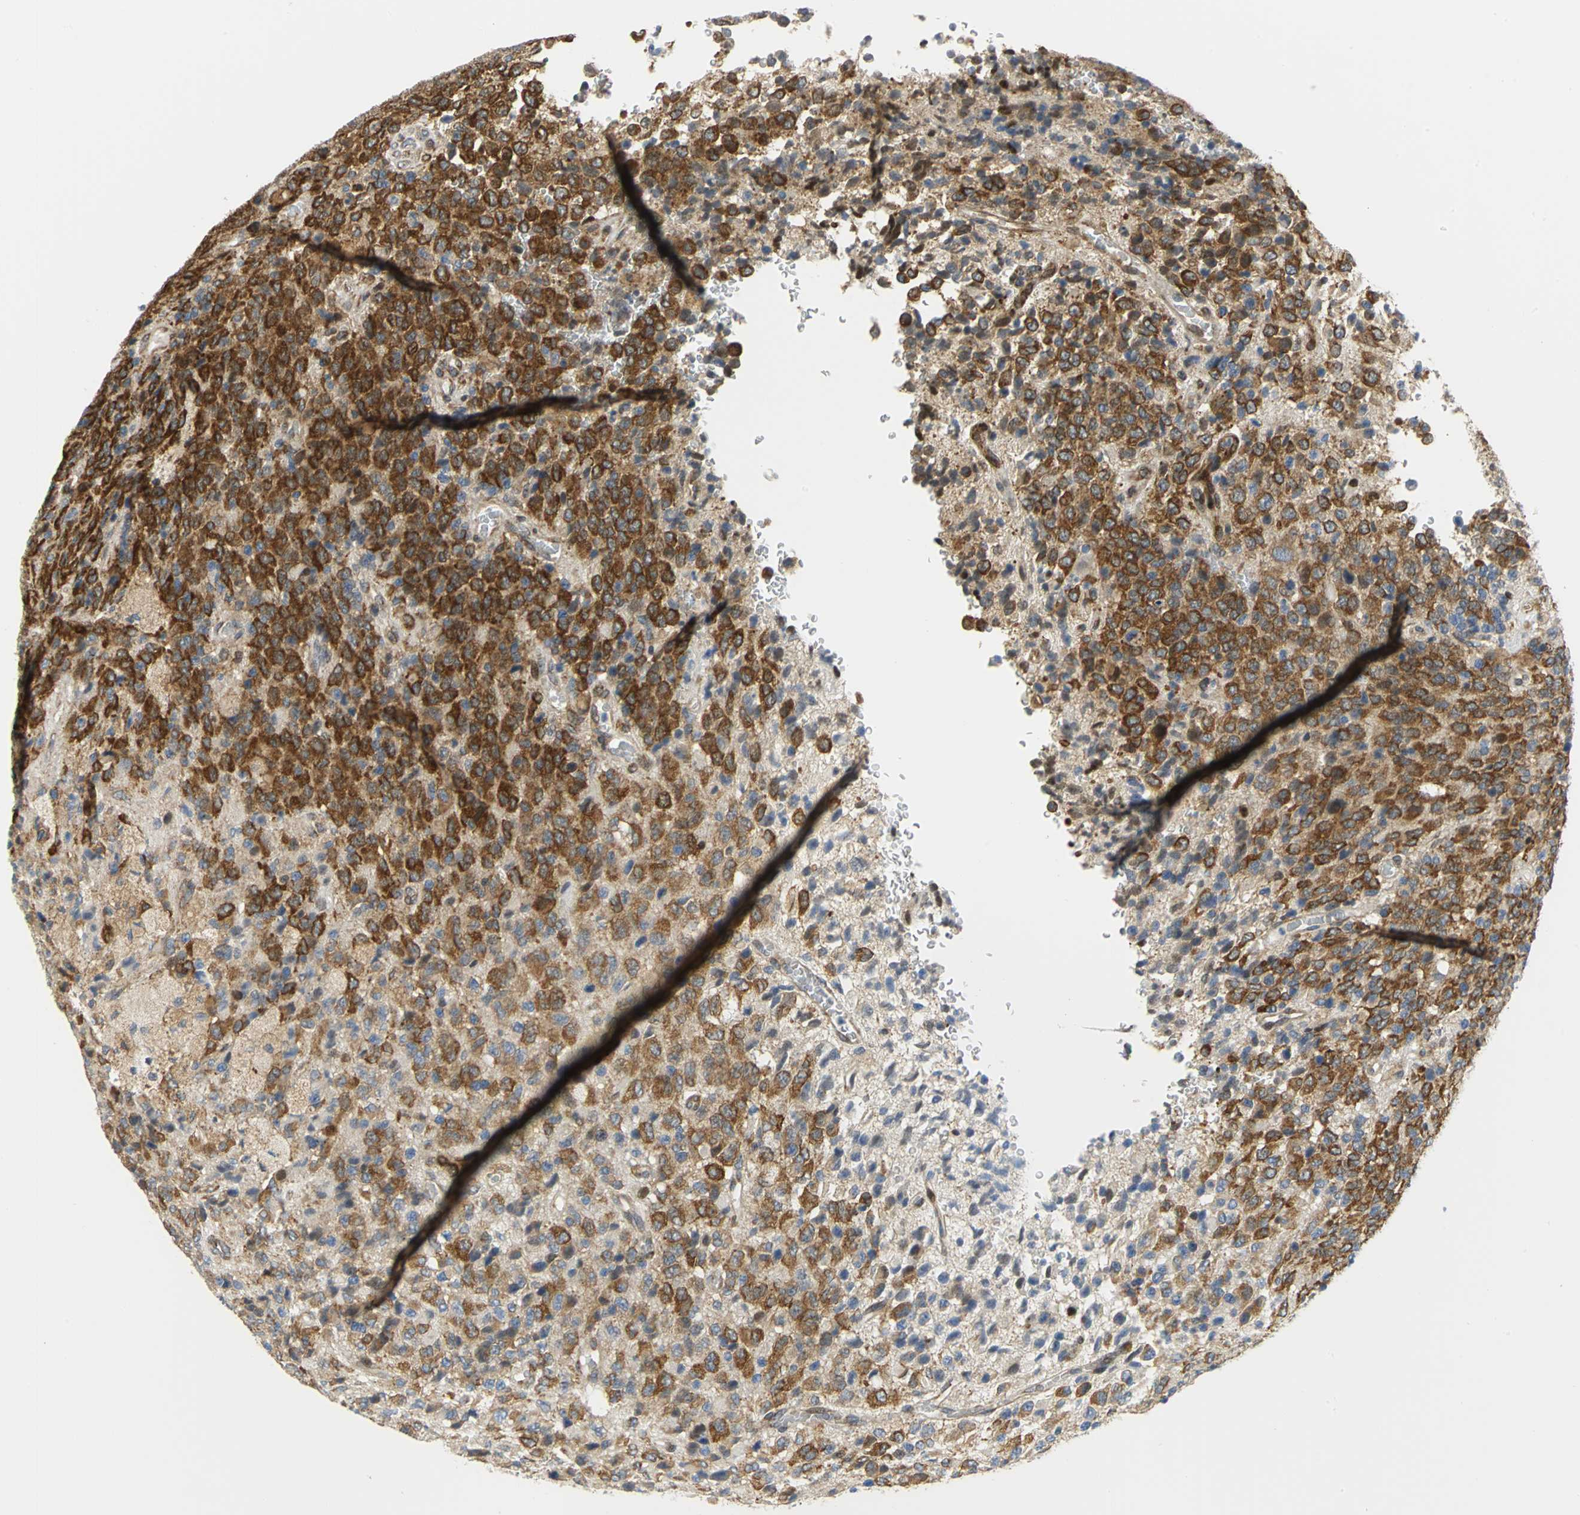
{"staining": {"intensity": "strong", "quantity": ">75%", "location": "cytoplasmic/membranous"}, "tissue": "glioma", "cell_type": "Tumor cells", "image_type": "cancer", "snomed": [{"axis": "morphology", "description": "Glioma, malignant, High grade"}, {"axis": "topography", "description": "pancreas cauda"}], "caption": "Protein expression analysis of malignant glioma (high-grade) displays strong cytoplasmic/membranous staining in approximately >75% of tumor cells. (IHC, brightfield microscopy, high magnification).", "gene": "YBX1", "patient": {"sex": "male", "age": 60}}